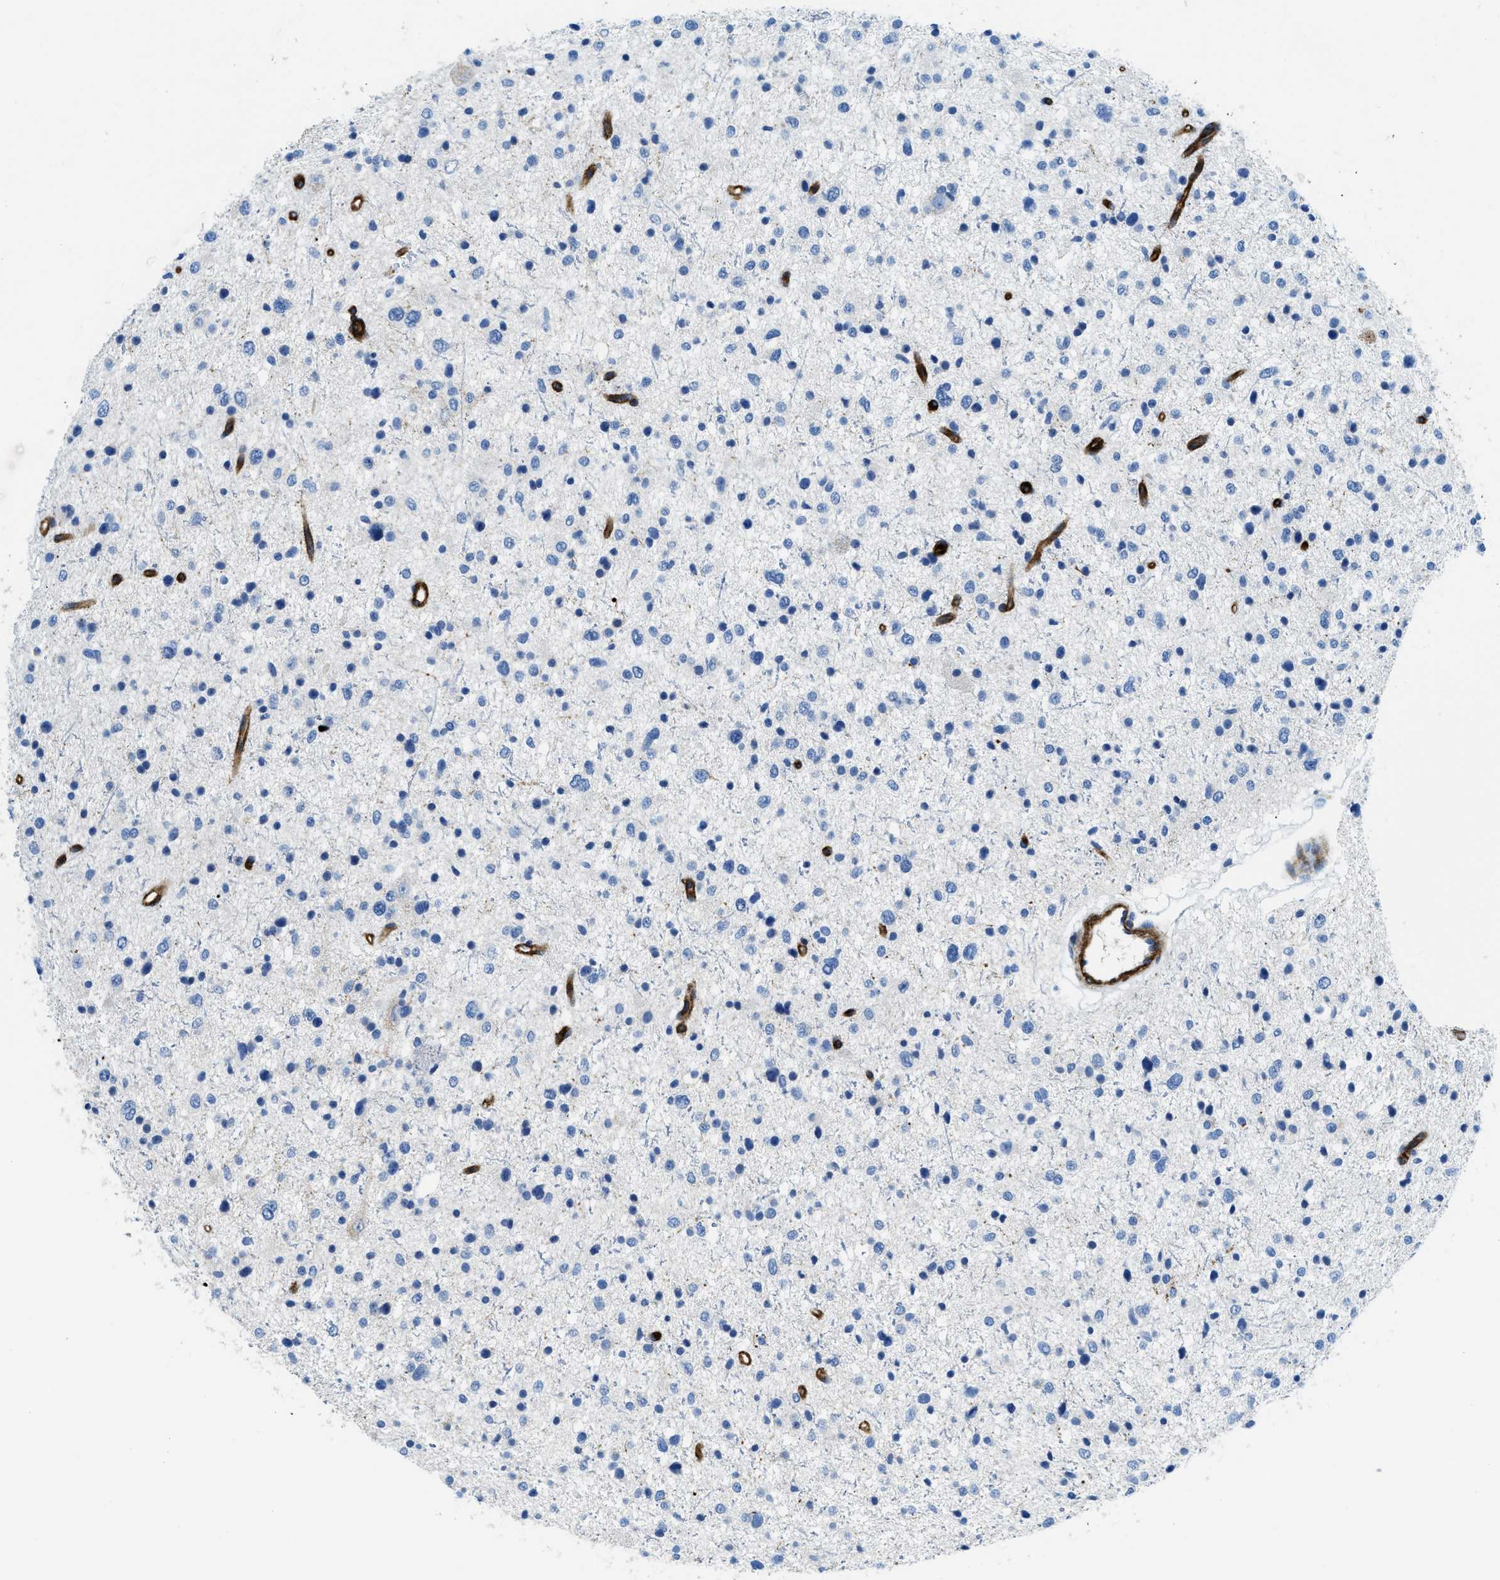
{"staining": {"intensity": "negative", "quantity": "none", "location": "none"}, "tissue": "glioma", "cell_type": "Tumor cells", "image_type": "cancer", "snomed": [{"axis": "morphology", "description": "Glioma, malignant, Low grade"}, {"axis": "topography", "description": "Brain"}], "caption": "Tumor cells are negative for protein expression in human glioma.", "gene": "CUTA", "patient": {"sex": "female", "age": 37}}